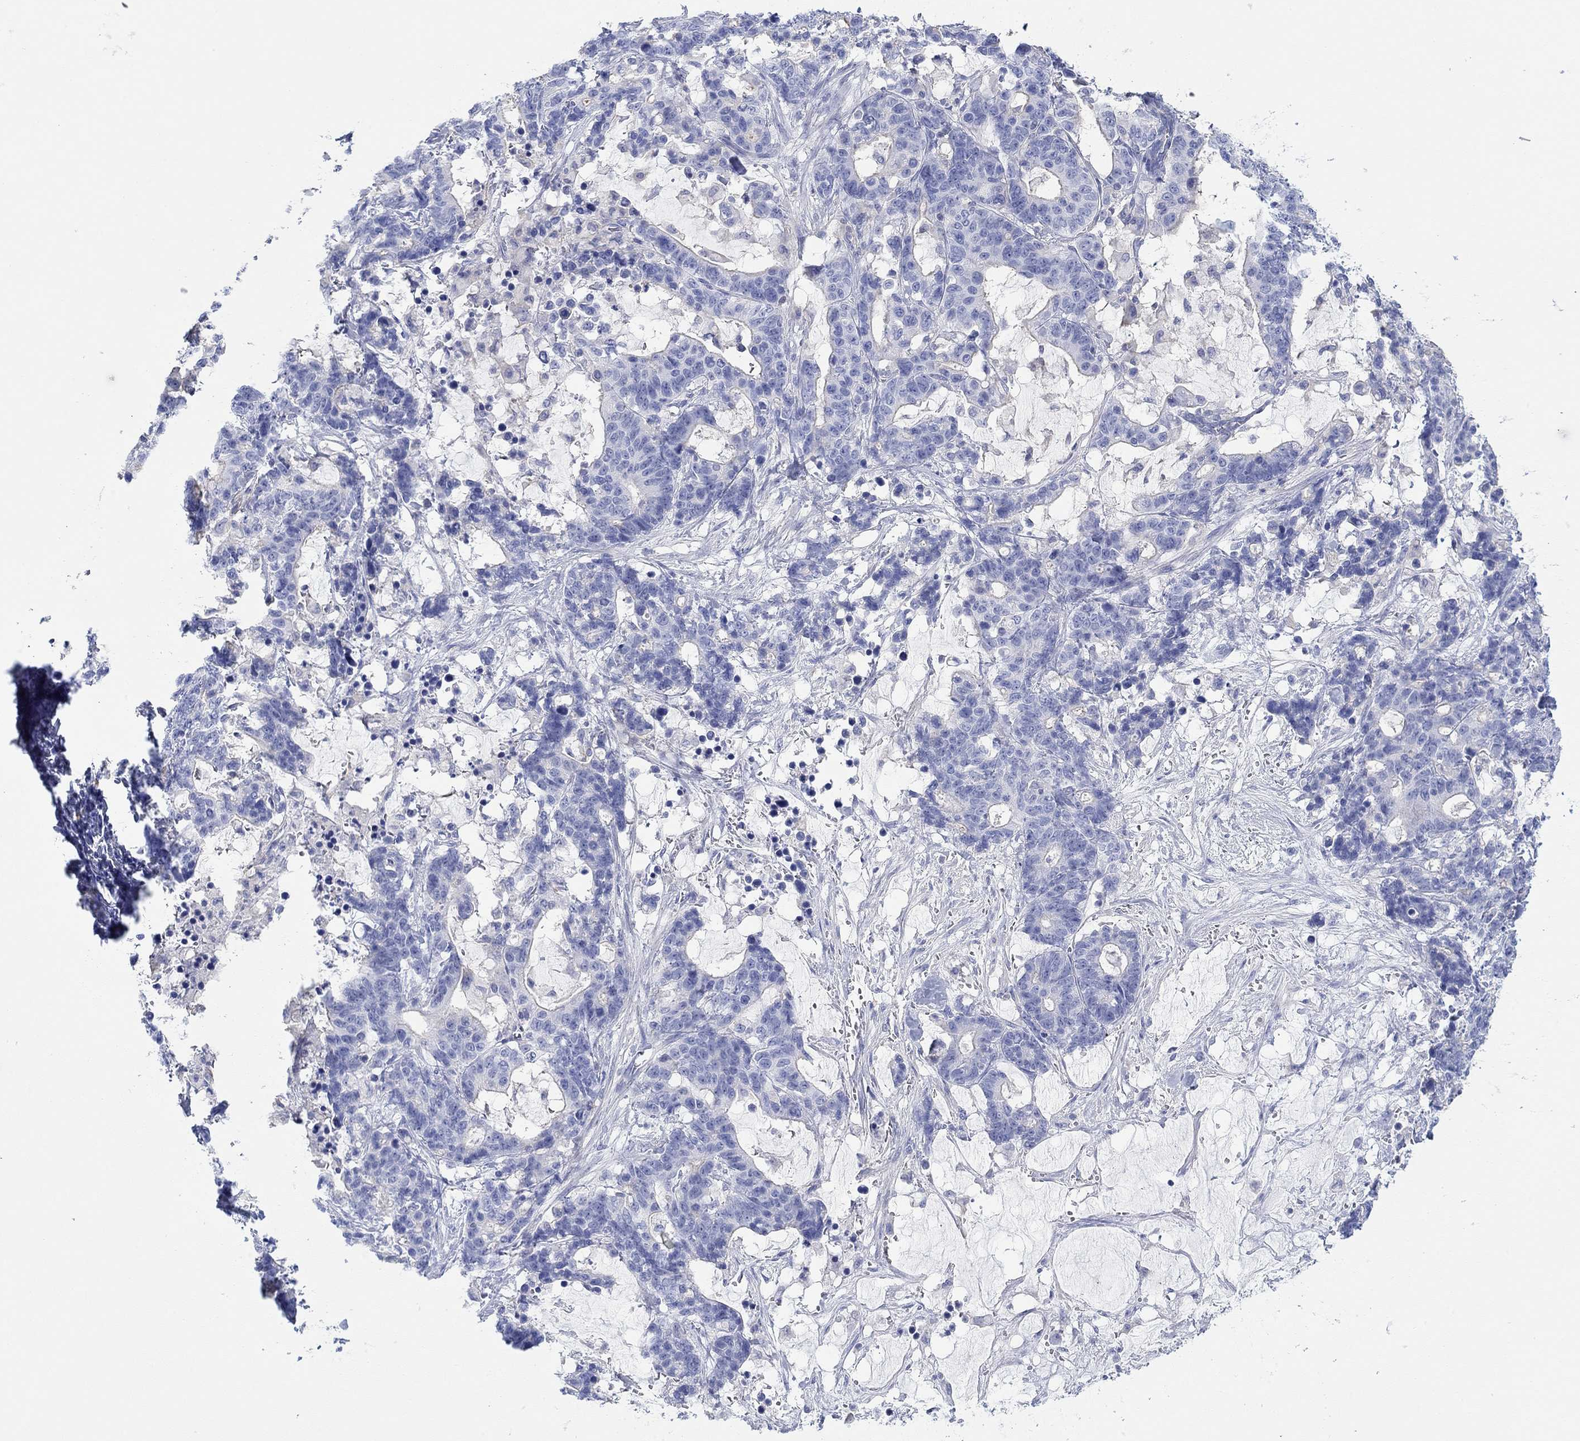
{"staining": {"intensity": "negative", "quantity": "none", "location": "none"}, "tissue": "stomach cancer", "cell_type": "Tumor cells", "image_type": "cancer", "snomed": [{"axis": "morphology", "description": "Normal tissue, NOS"}, {"axis": "morphology", "description": "Adenocarcinoma, NOS"}, {"axis": "topography", "description": "Stomach"}], "caption": "DAB (3,3'-diaminobenzidine) immunohistochemical staining of stomach cancer exhibits no significant positivity in tumor cells.", "gene": "PPIL6", "patient": {"sex": "female", "age": 64}}